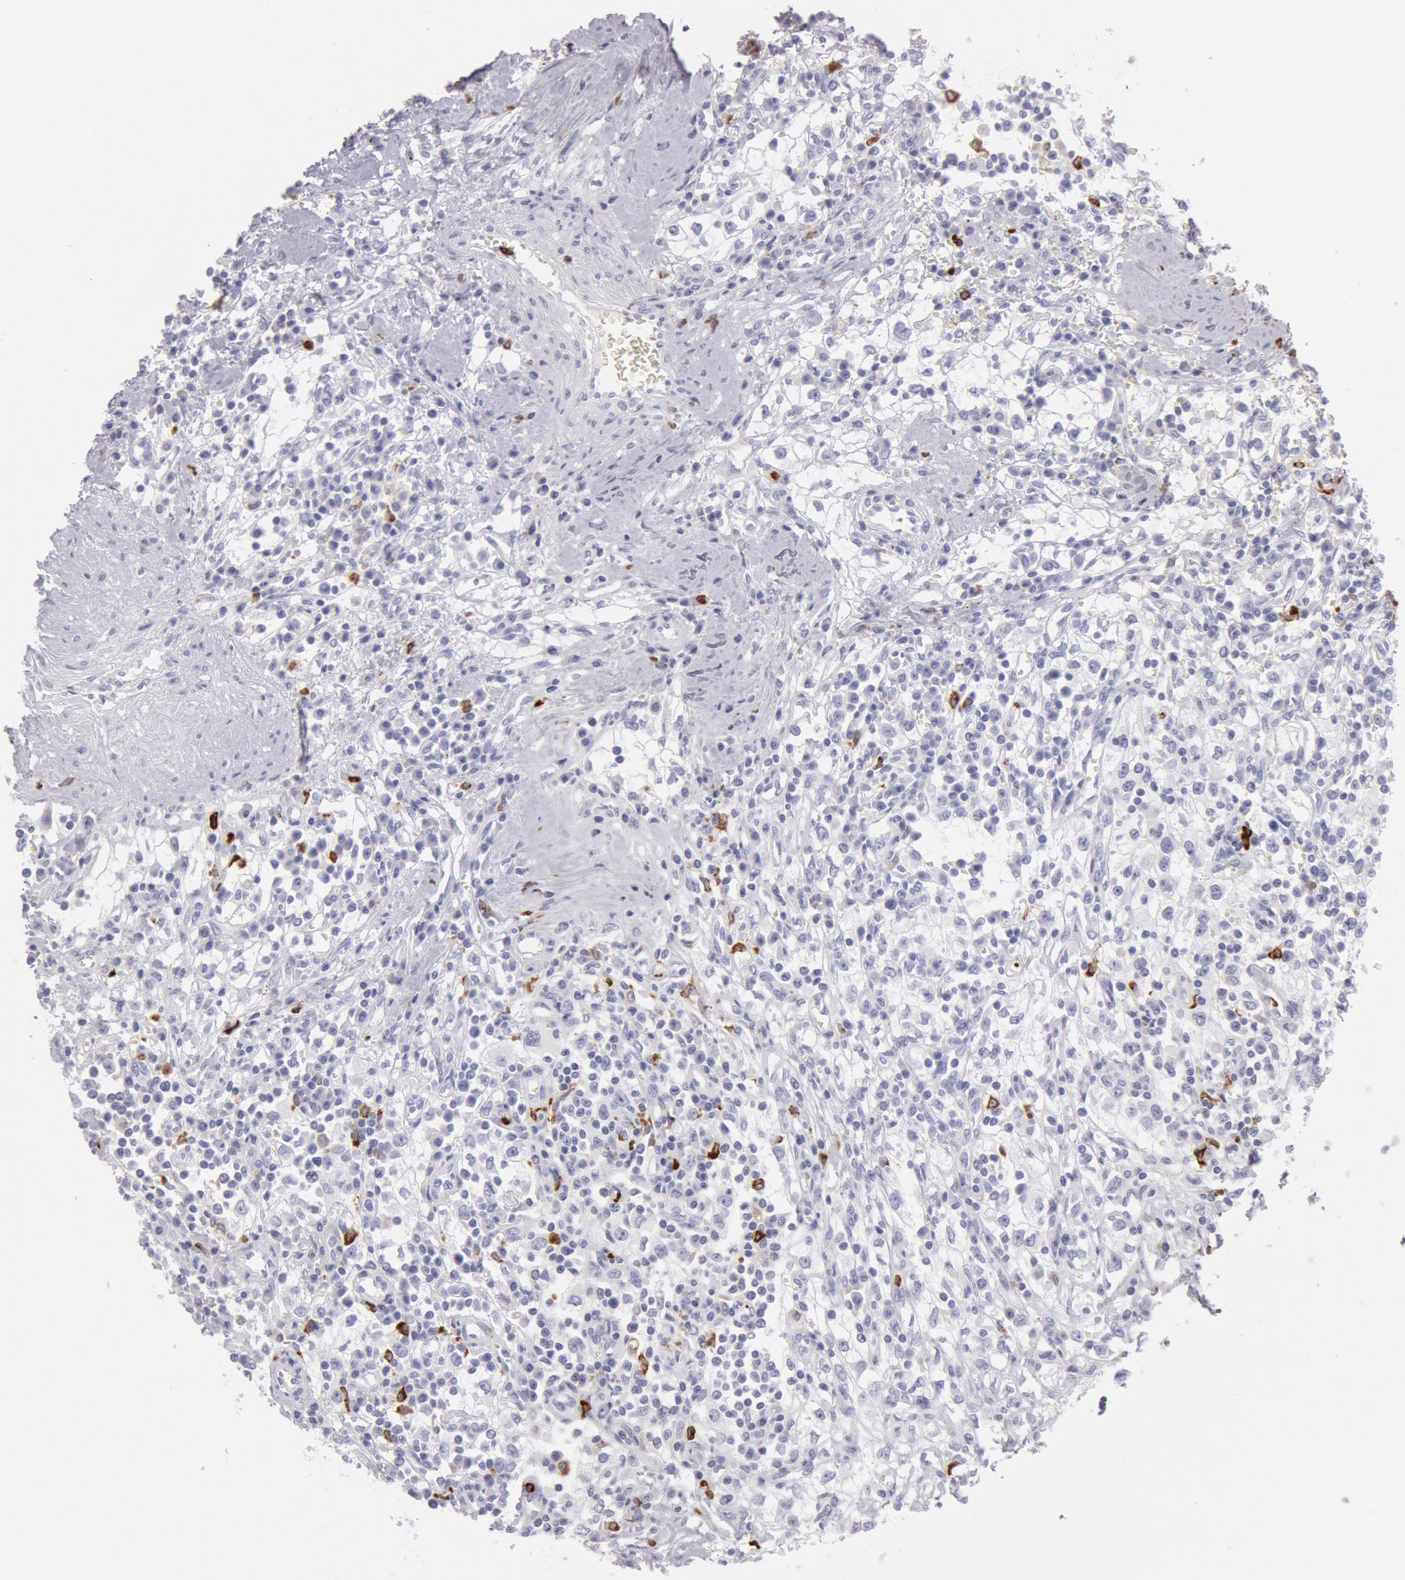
{"staining": {"intensity": "negative", "quantity": "none", "location": "none"}, "tissue": "renal cancer", "cell_type": "Tumor cells", "image_type": "cancer", "snomed": [{"axis": "morphology", "description": "Adenocarcinoma, NOS"}, {"axis": "topography", "description": "Kidney"}], "caption": "Adenocarcinoma (renal) was stained to show a protein in brown. There is no significant staining in tumor cells.", "gene": "FCN1", "patient": {"sex": "male", "age": 82}}